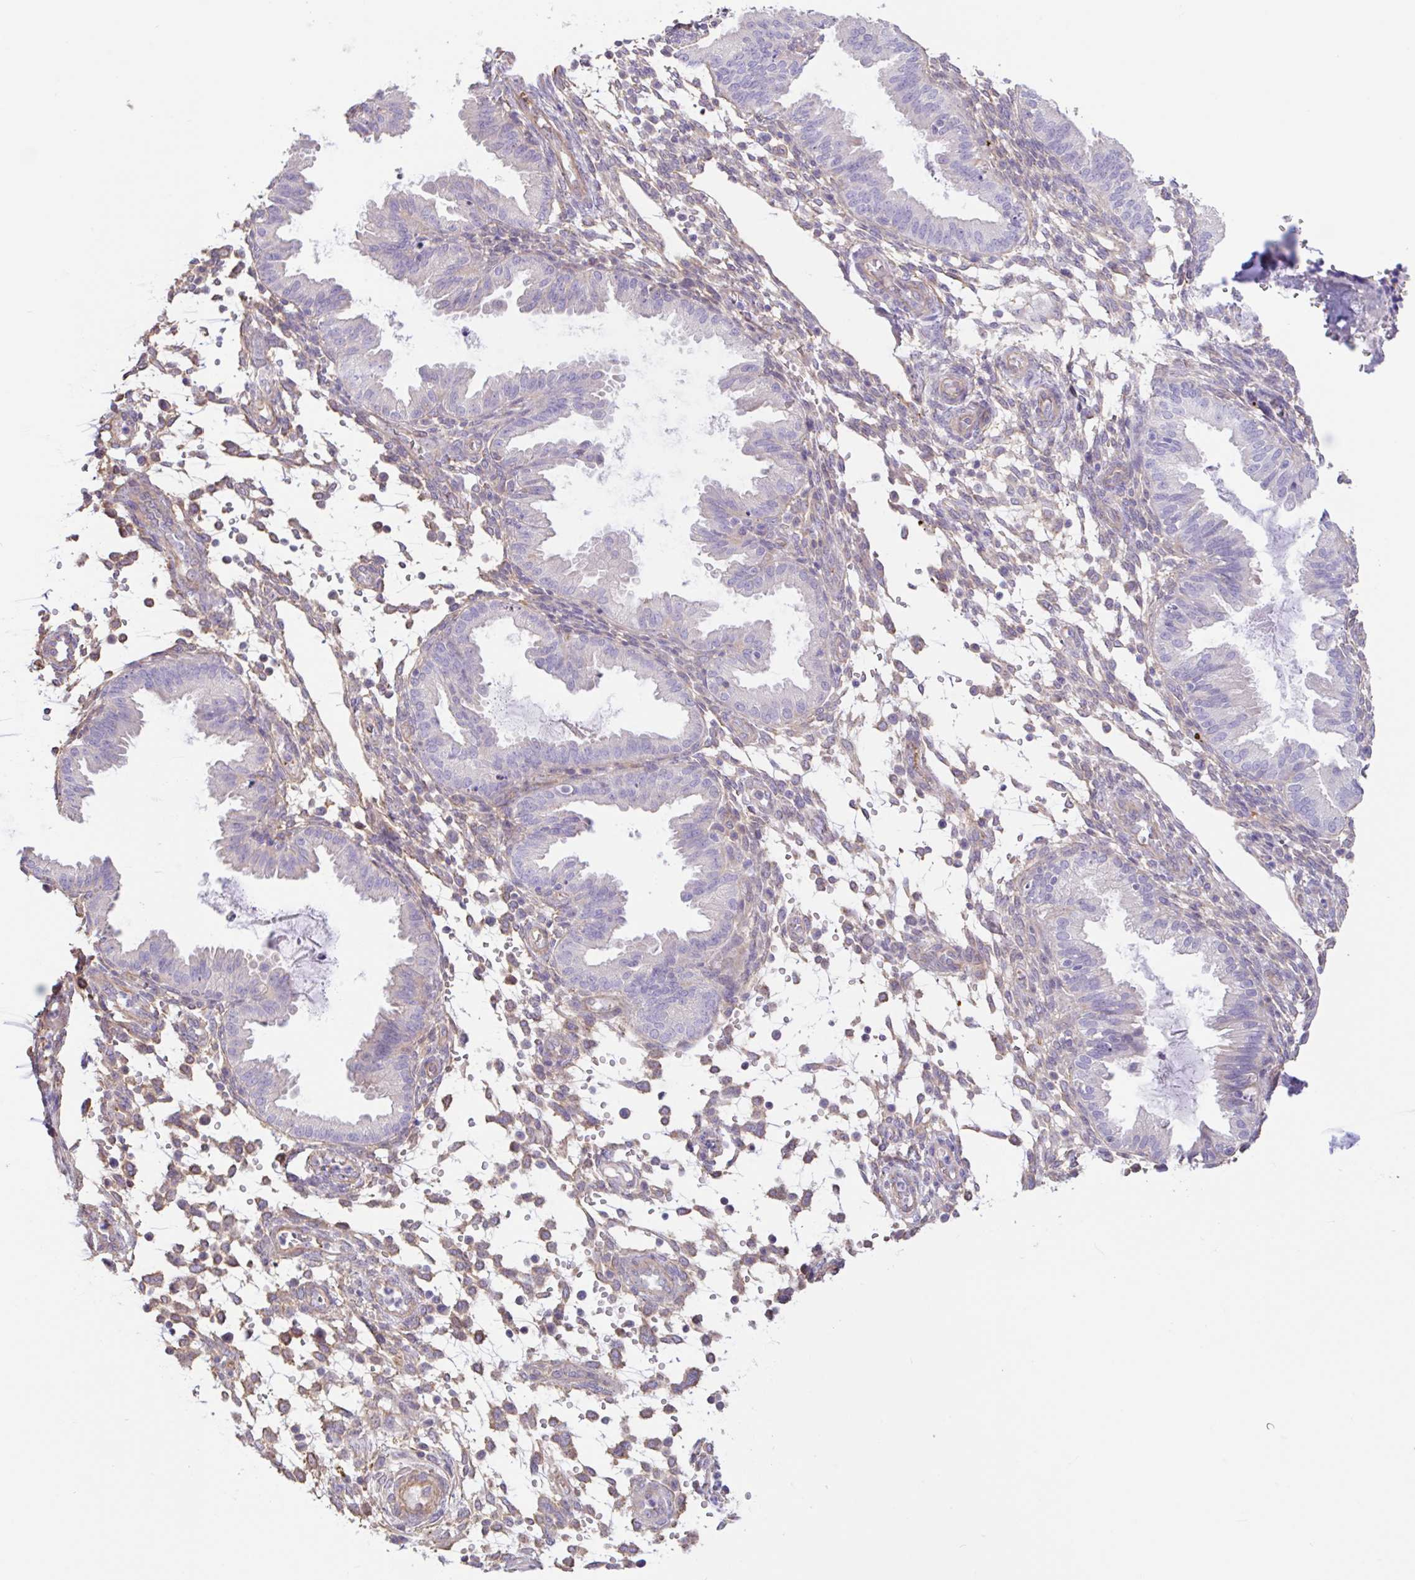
{"staining": {"intensity": "weak", "quantity": "25%-75%", "location": "cytoplasmic/membranous"}, "tissue": "endometrium", "cell_type": "Cells in endometrial stroma", "image_type": "normal", "snomed": [{"axis": "morphology", "description": "Normal tissue, NOS"}, {"axis": "topography", "description": "Endometrium"}], "caption": "About 25%-75% of cells in endometrial stroma in benign human endometrium exhibit weak cytoplasmic/membranous protein staining as visualized by brown immunohistochemical staining.", "gene": "PLCD4", "patient": {"sex": "female", "age": 33}}